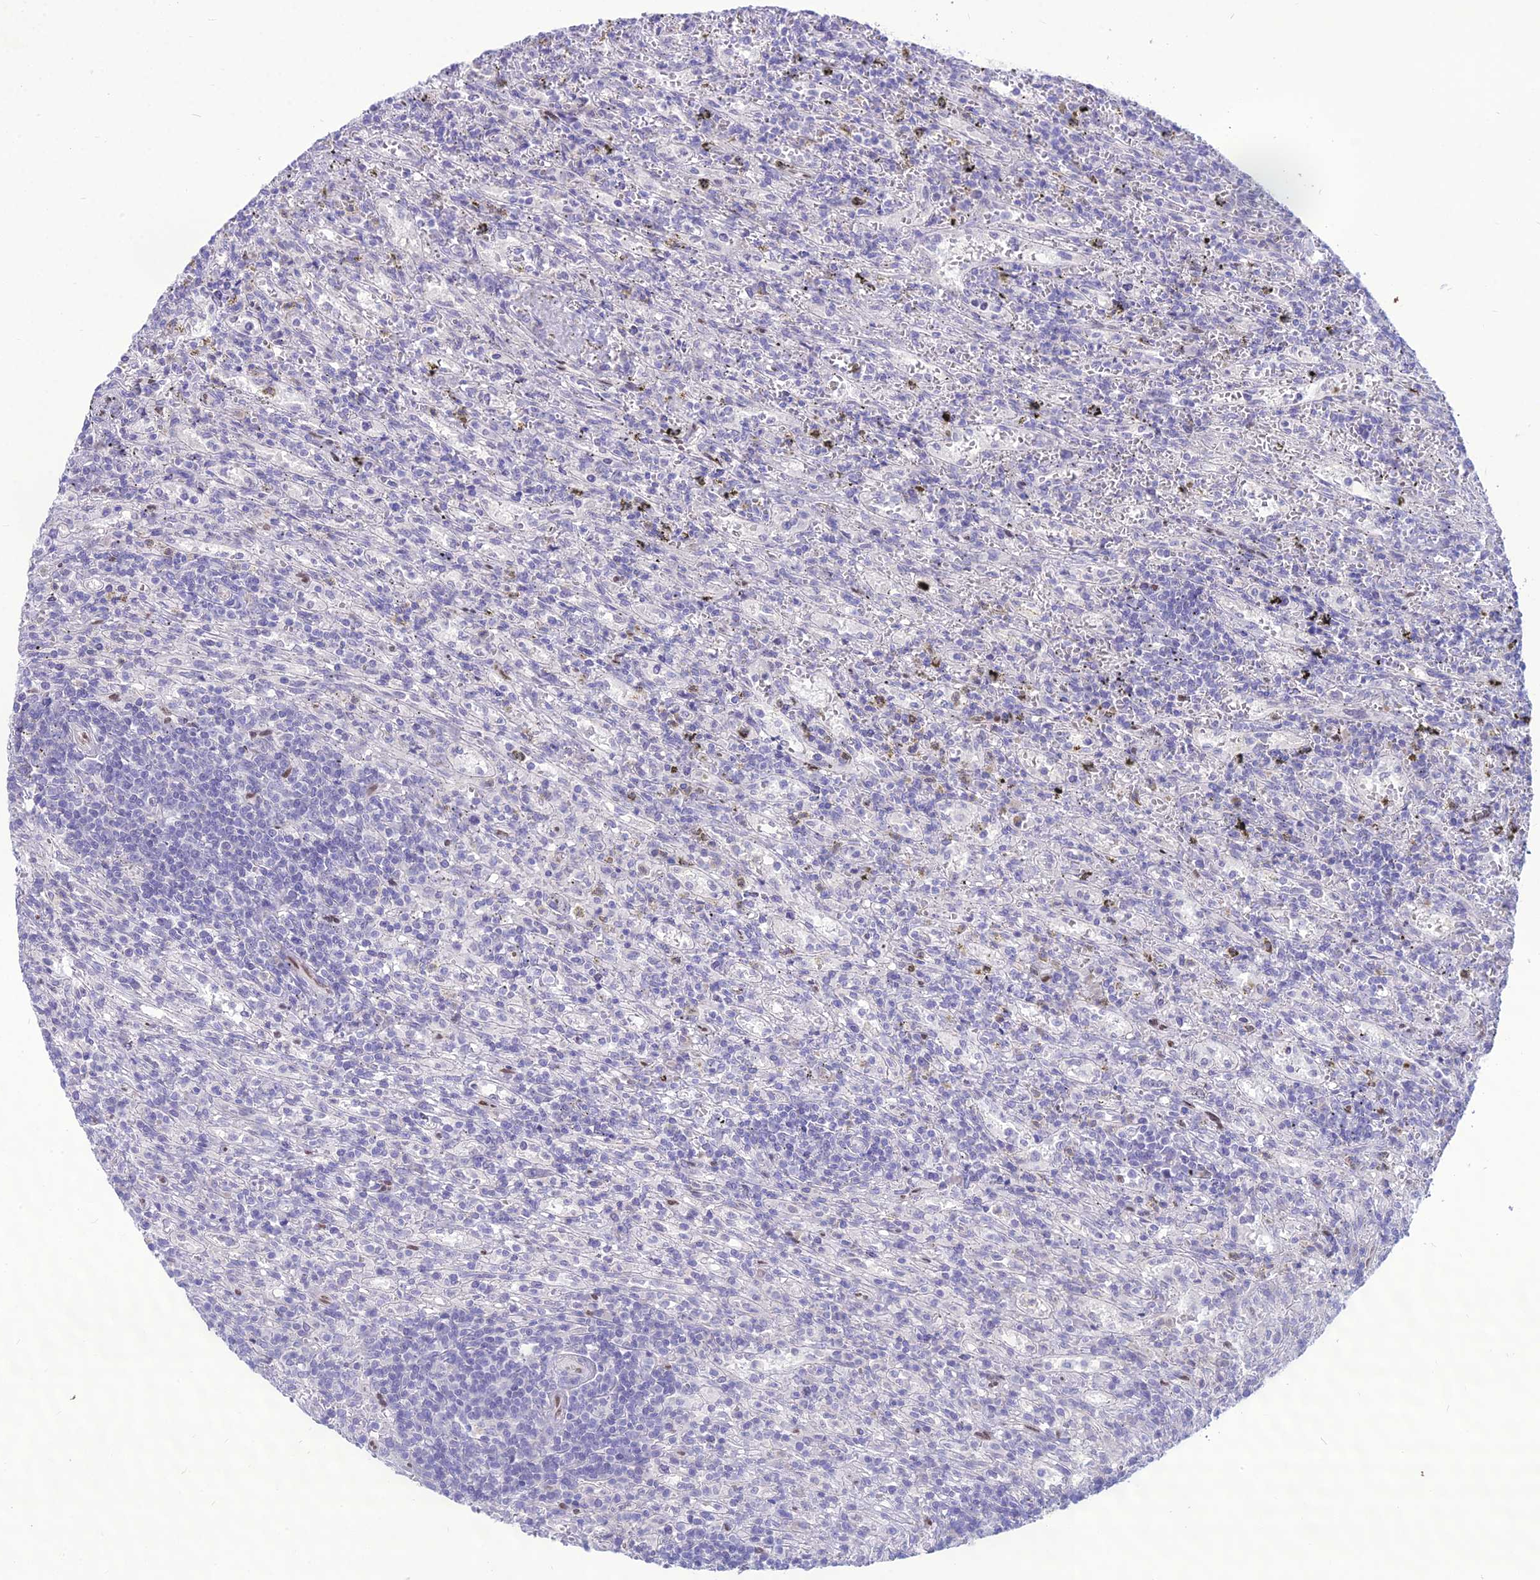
{"staining": {"intensity": "negative", "quantity": "none", "location": "none"}, "tissue": "lymphoma", "cell_type": "Tumor cells", "image_type": "cancer", "snomed": [{"axis": "morphology", "description": "Malignant lymphoma, non-Hodgkin's type, Low grade"}, {"axis": "topography", "description": "Spleen"}], "caption": "This is a image of immunohistochemistry (IHC) staining of lymphoma, which shows no staining in tumor cells. (DAB immunohistochemistry with hematoxylin counter stain).", "gene": "NOVA2", "patient": {"sex": "male", "age": 76}}